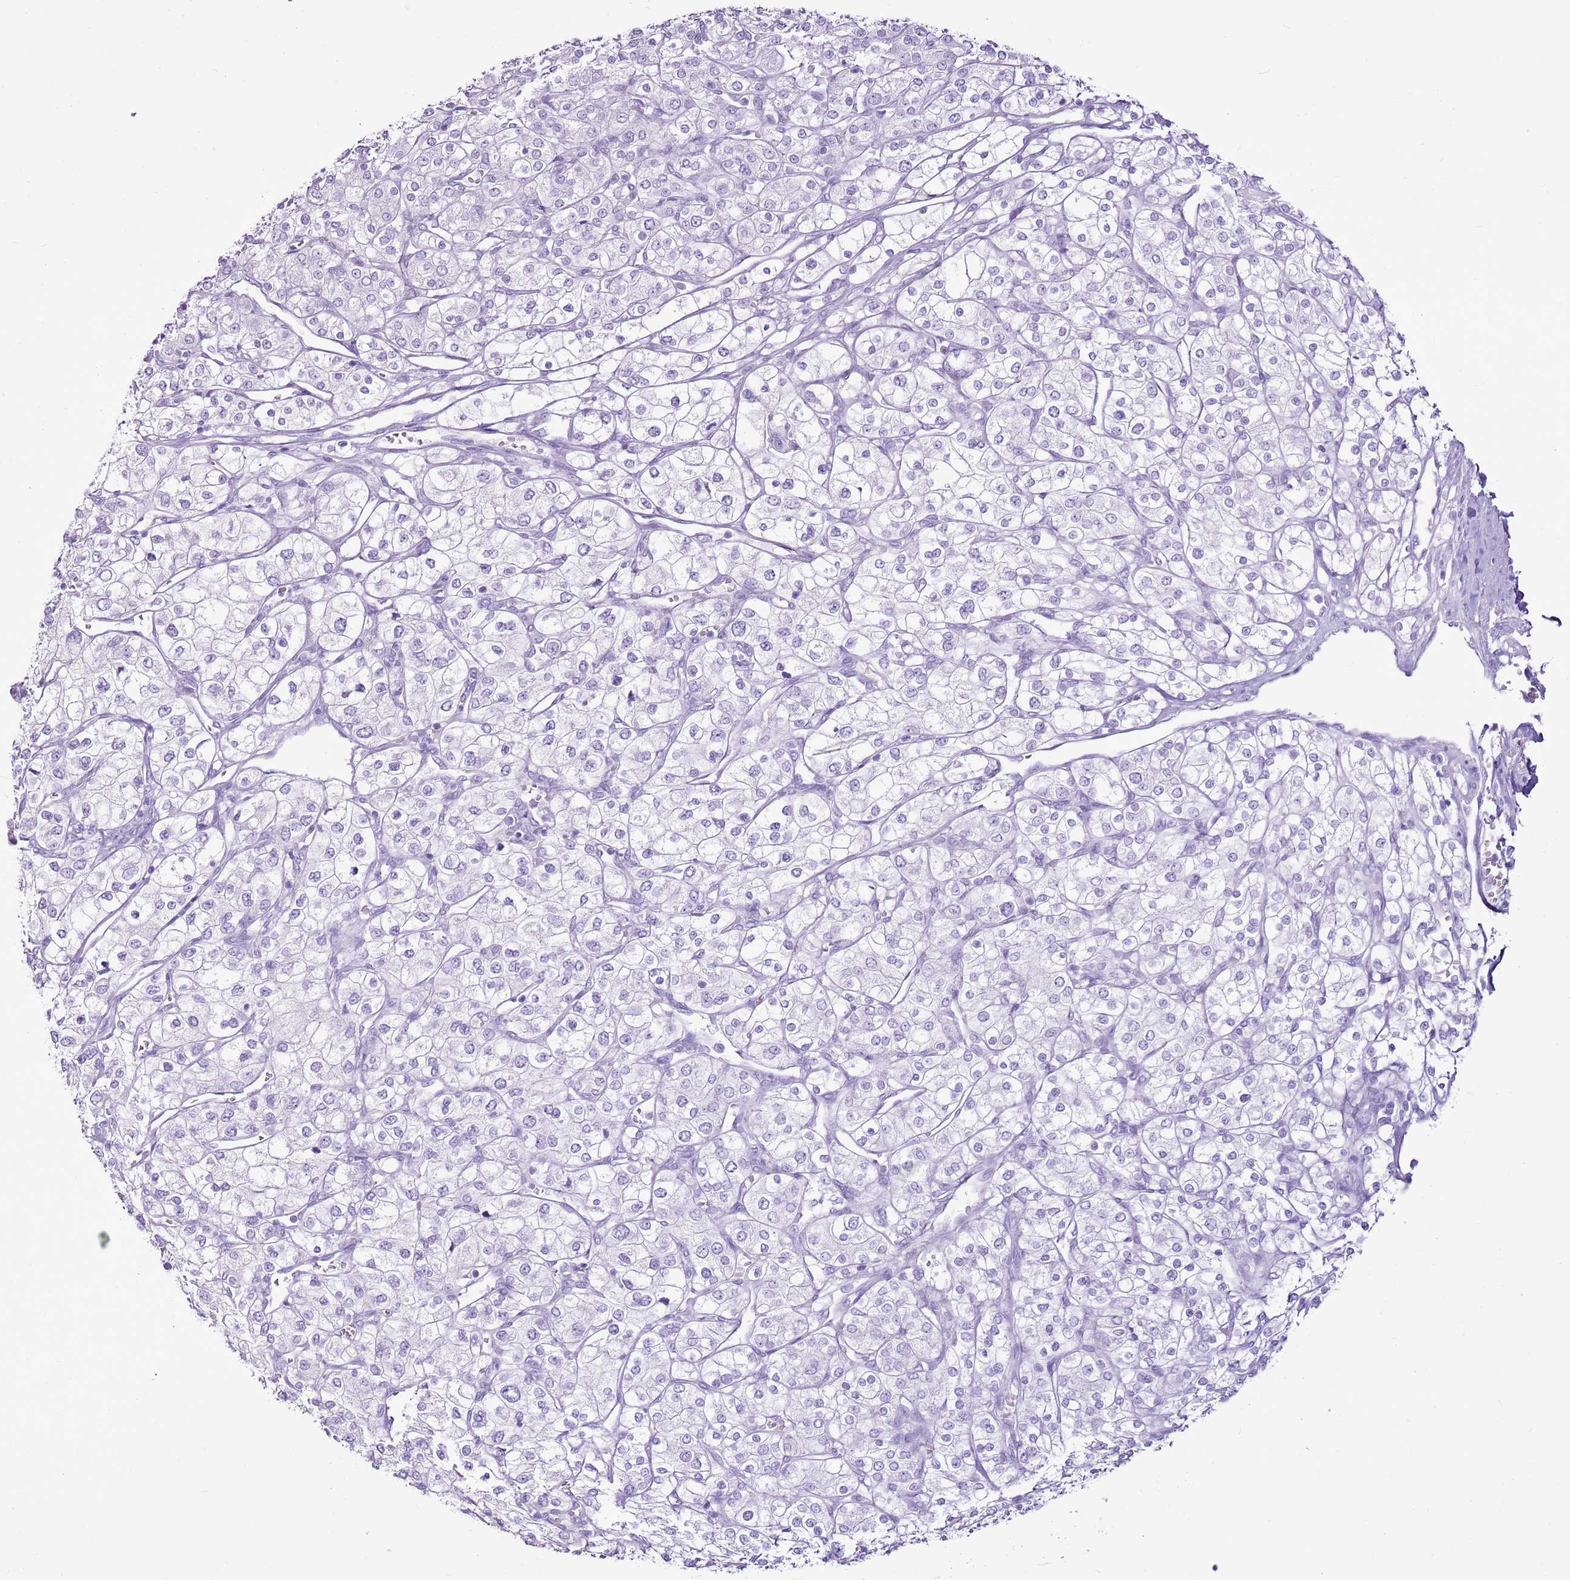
{"staining": {"intensity": "negative", "quantity": "none", "location": "none"}, "tissue": "renal cancer", "cell_type": "Tumor cells", "image_type": "cancer", "snomed": [{"axis": "morphology", "description": "Adenocarcinoma, NOS"}, {"axis": "topography", "description": "Kidney"}], "caption": "An image of adenocarcinoma (renal) stained for a protein demonstrates no brown staining in tumor cells.", "gene": "CNFN", "patient": {"sex": "male", "age": 80}}